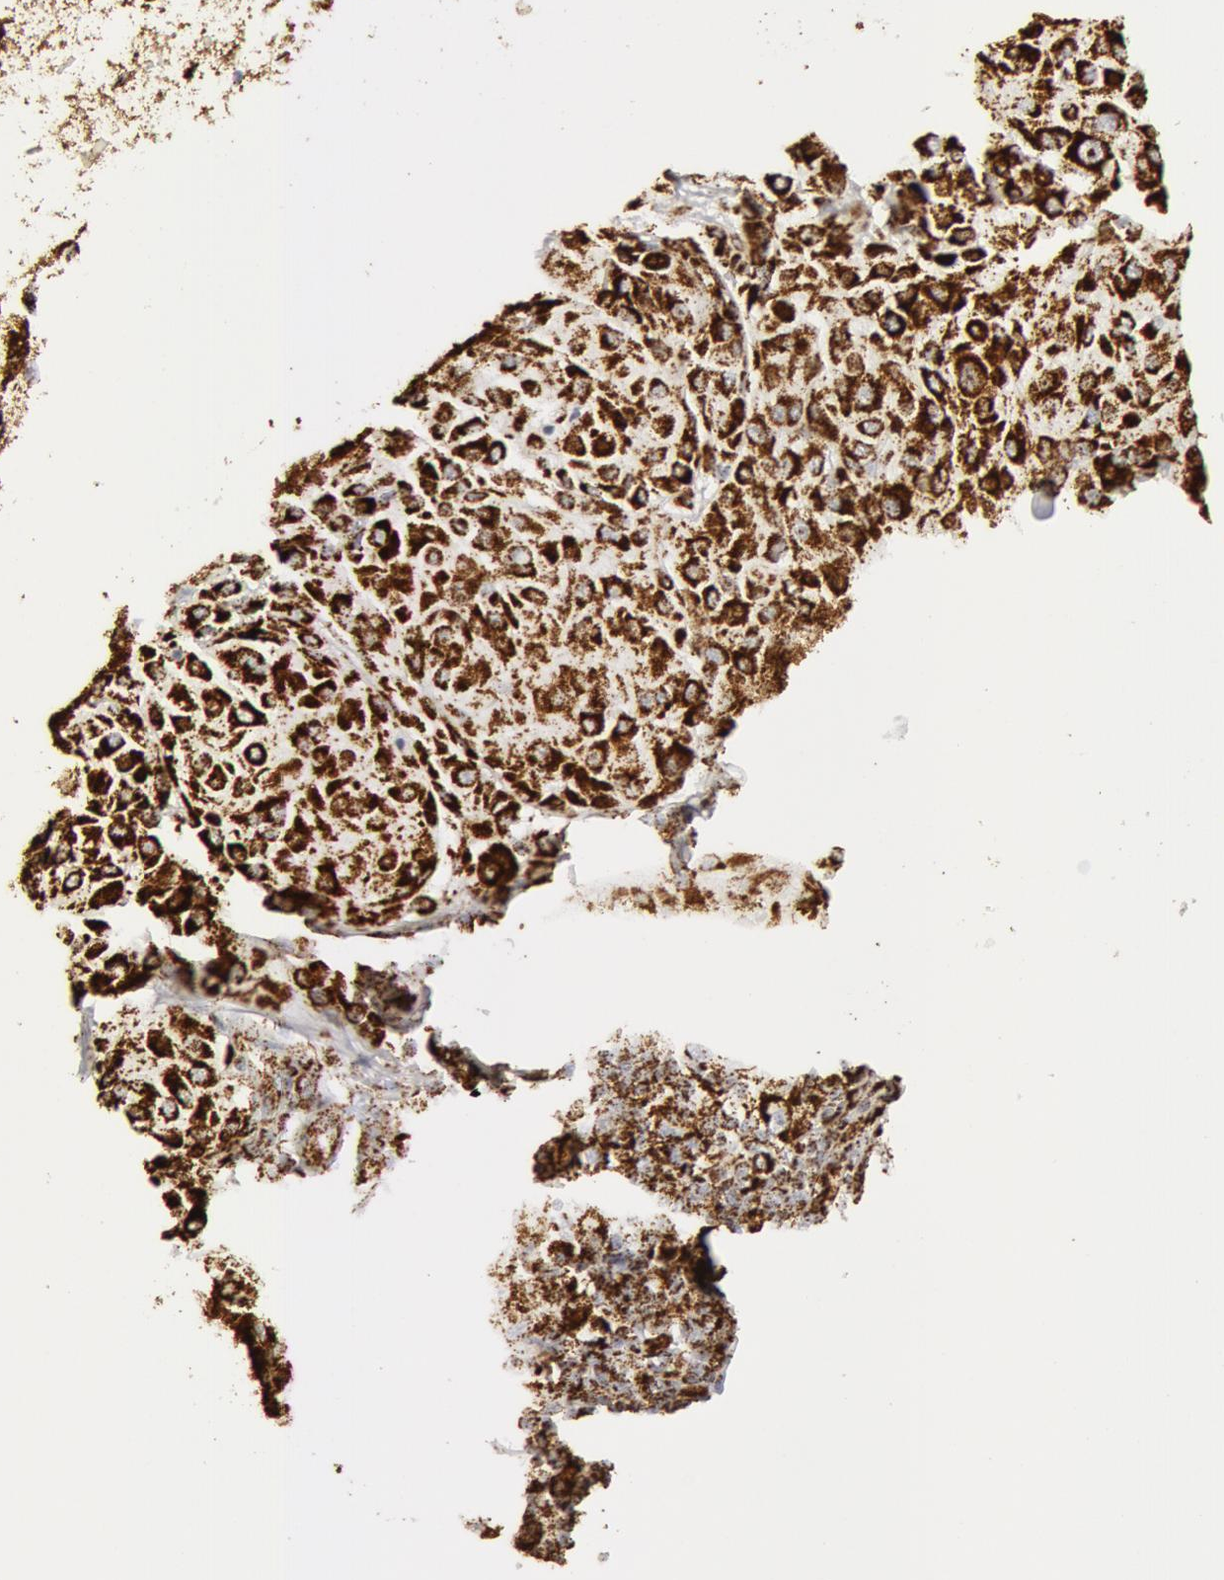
{"staining": {"intensity": "strong", "quantity": ">75%", "location": "cytoplasmic/membranous"}, "tissue": "melanoma", "cell_type": "Tumor cells", "image_type": "cancer", "snomed": [{"axis": "morphology", "description": "Malignant melanoma, NOS"}, {"axis": "topography", "description": "Skin"}], "caption": "Approximately >75% of tumor cells in melanoma demonstrate strong cytoplasmic/membranous protein expression as visualized by brown immunohistochemical staining.", "gene": "ATP5F1B", "patient": {"sex": "male", "age": 36}}